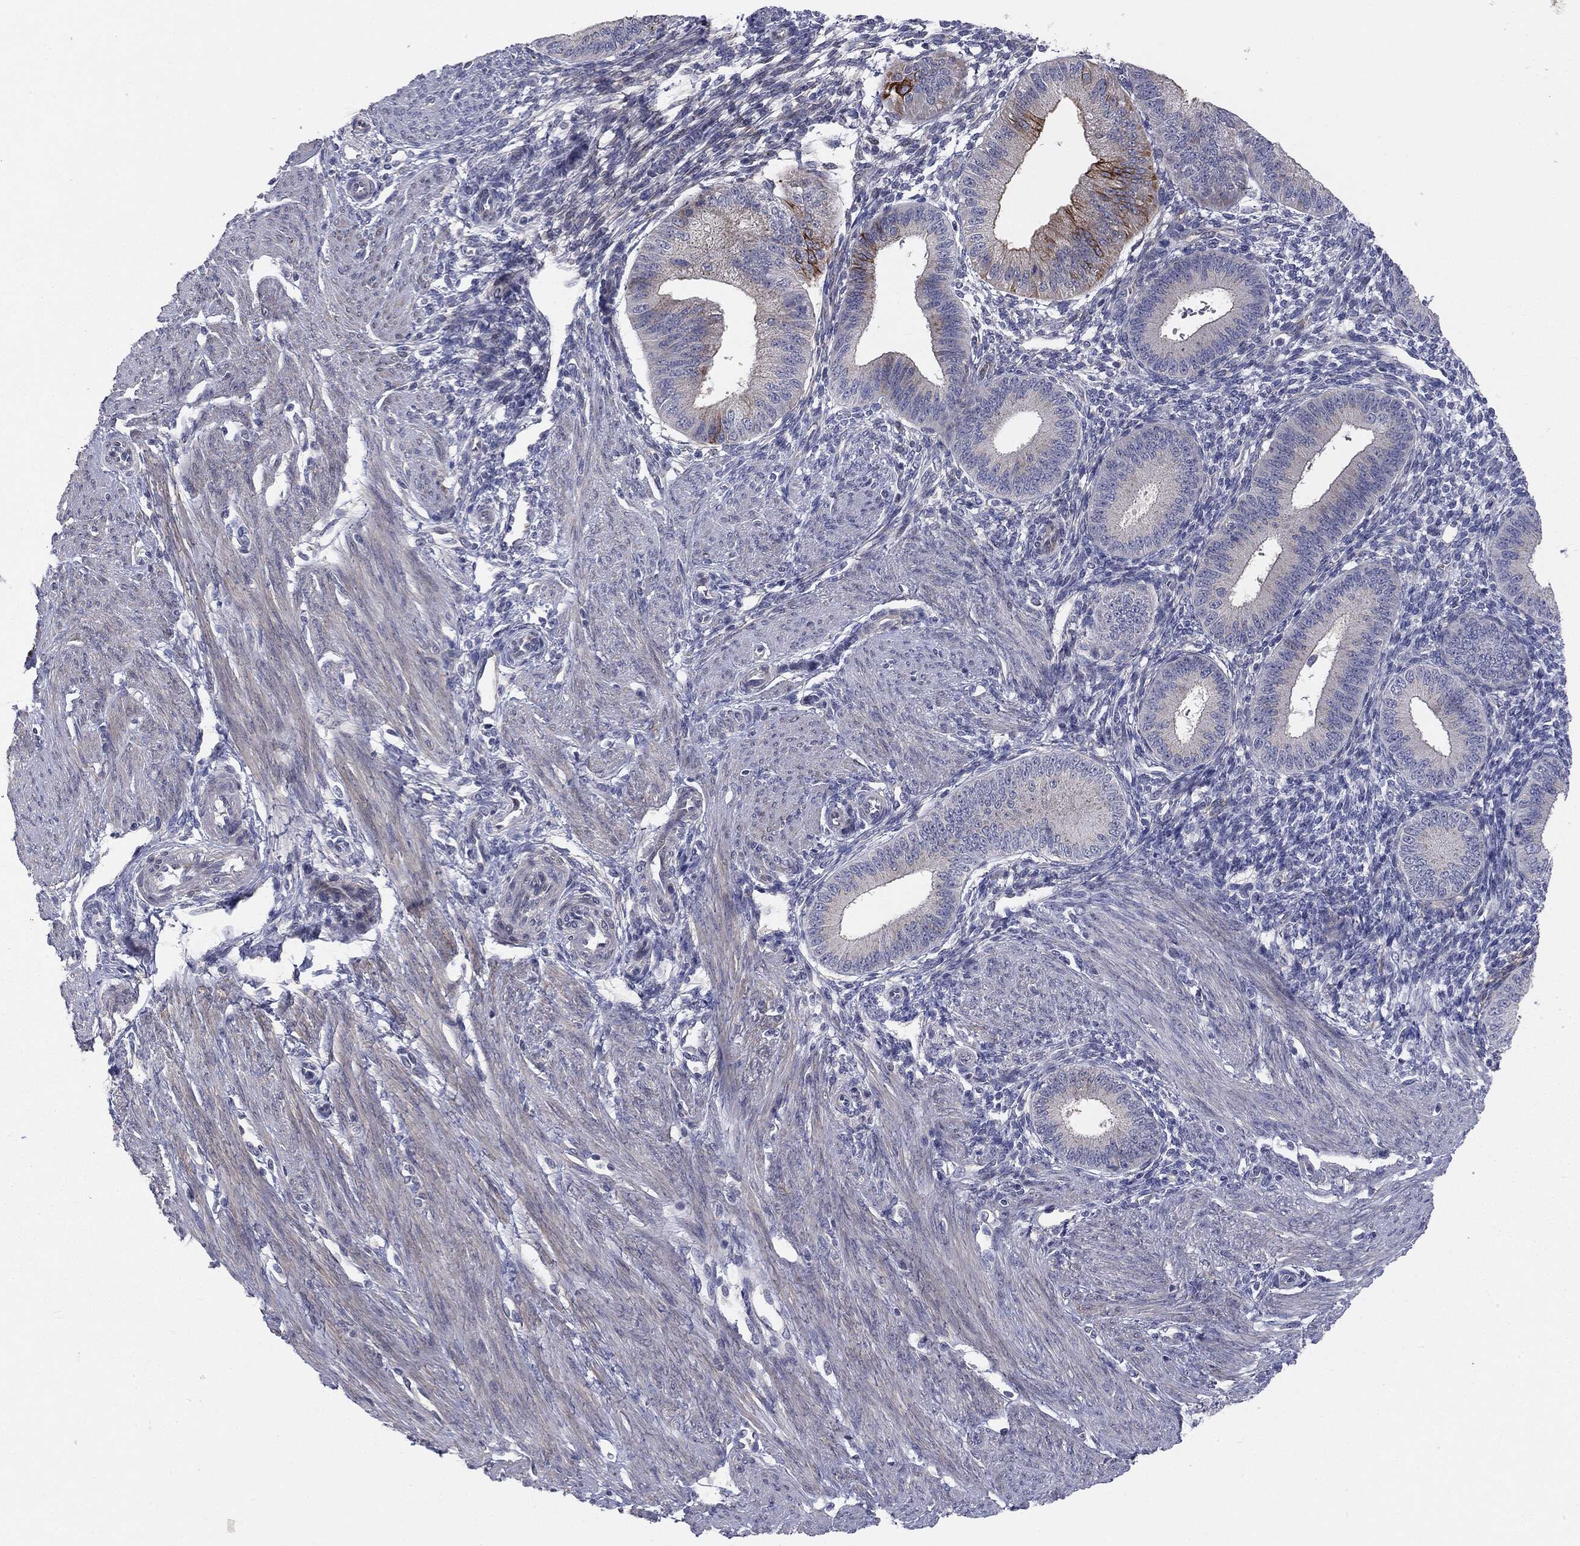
{"staining": {"intensity": "negative", "quantity": "none", "location": "none"}, "tissue": "endometrium", "cell_type": "Cells in endometrial stroma", "image_type": "normal", "snomed": [{"axis": "morphology", "description": "Normal tissue, NOS"}, {"axis": "topography", "description": "Endometrium"}], "caption": "Immunohistochemistry micrograph of normal endometrium stained for a protein (brown), which shows no expression in cells in endometrial stroma. Brightfield microscopy of immunohistochemistry stained with DAB (3,3'-diaminobenzidine) (brown) and hematoxylin (blue), captured at high magnification.", "gene": "KRT5", "patient": {"sex": "female", "age": 39}}